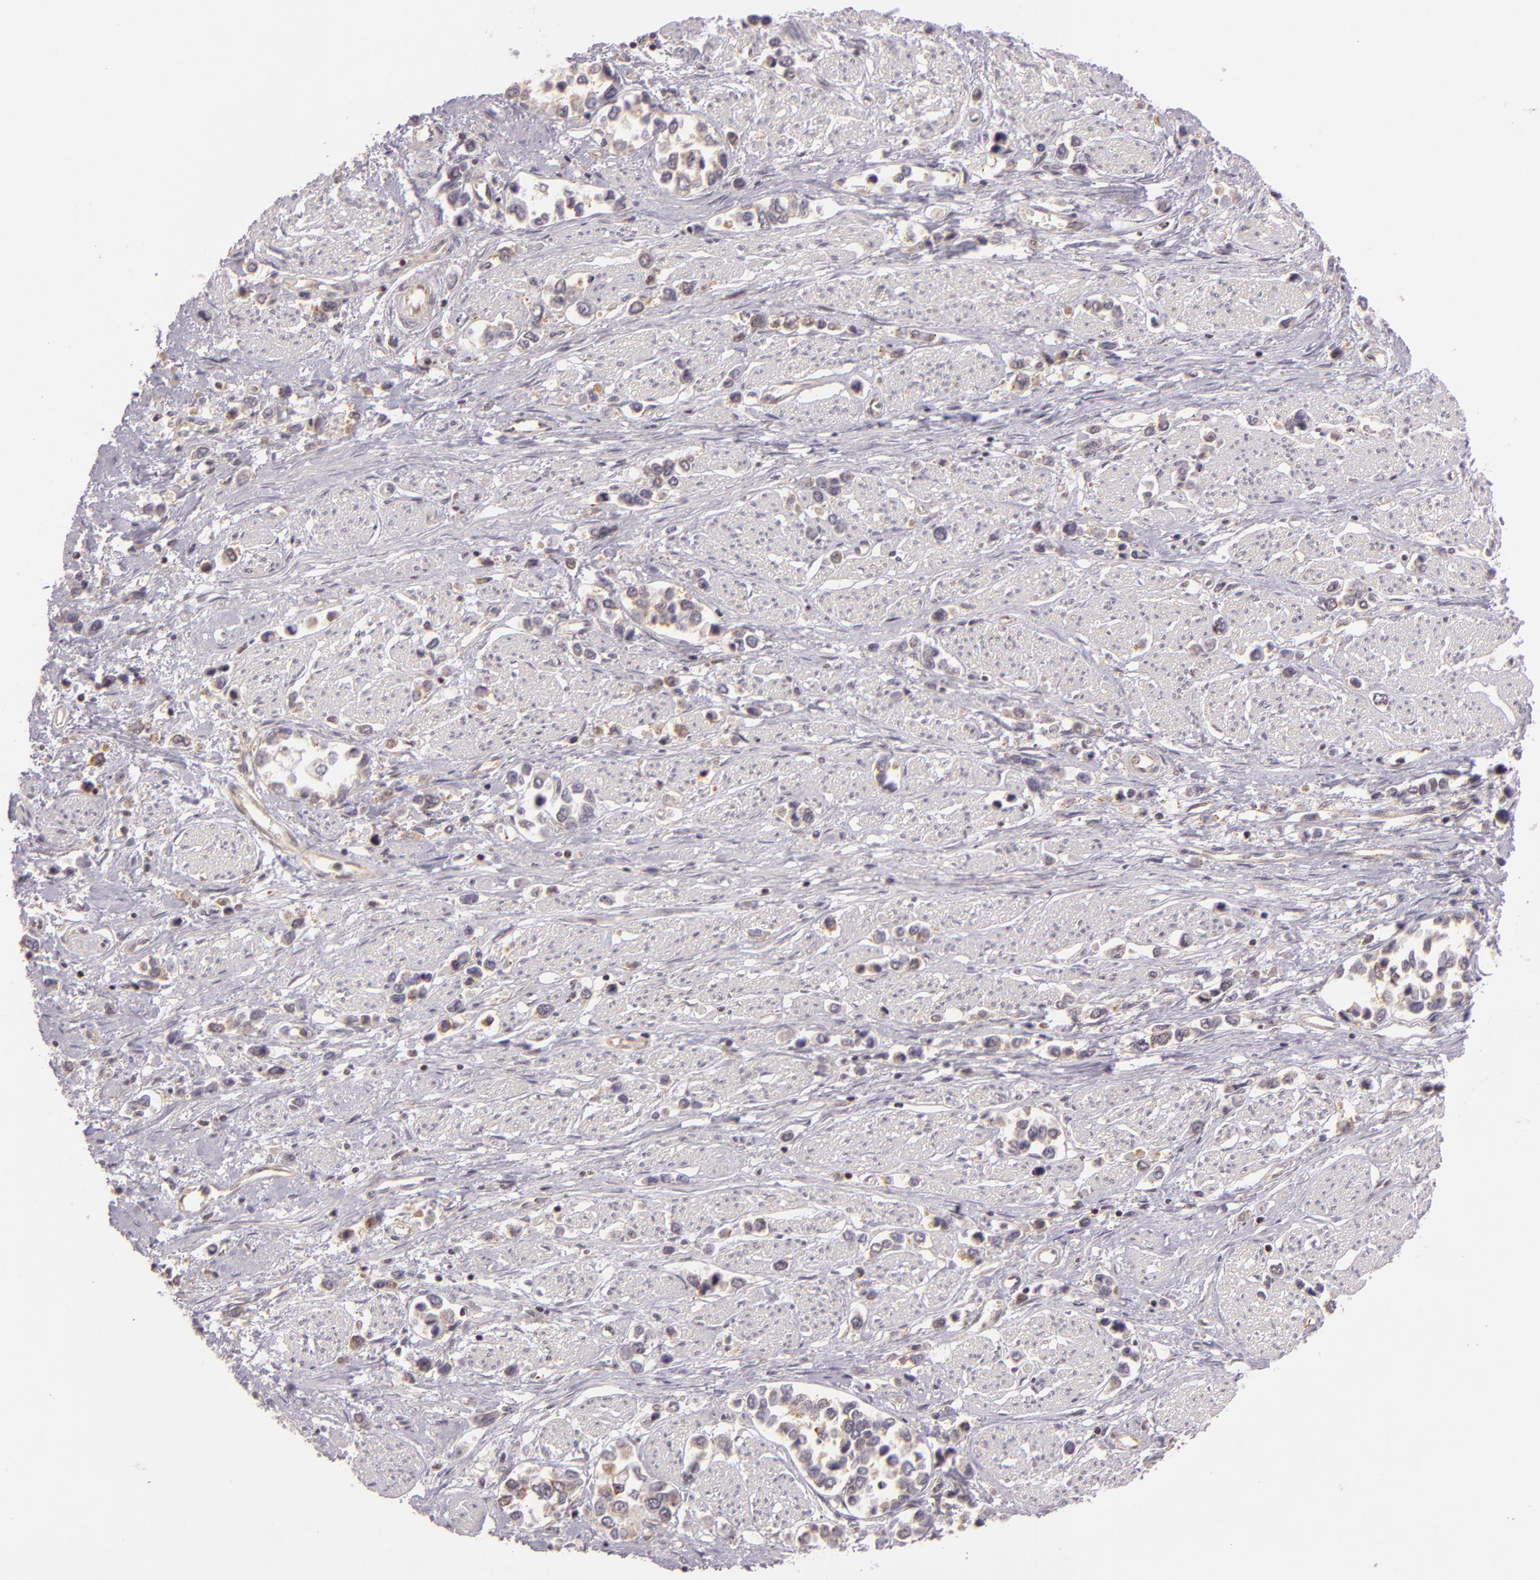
{"staining": {"intensity": "weak", "quantity": "<25%", "location": "cytoplasmic/membranous"}, "tissue": "stomach cancer", "cell_type": "Tumor cells", "image_type": "cancer", "snomed": [{"axis": "morphology", "description": "Adenocarcinoma, NOS"}, {"axis": "topography", "description": "Stomach, upper"}], "caption": "This is a photomicrograph of IHC staining of stomach cancer, which shows no expression in tumor cells. The staining is performed using DAB brown chromogen with nuclei counter-stained in using hematoxylin.", "gene": "IMPDH1", "patient": {"sex": "male", "age": 76}}